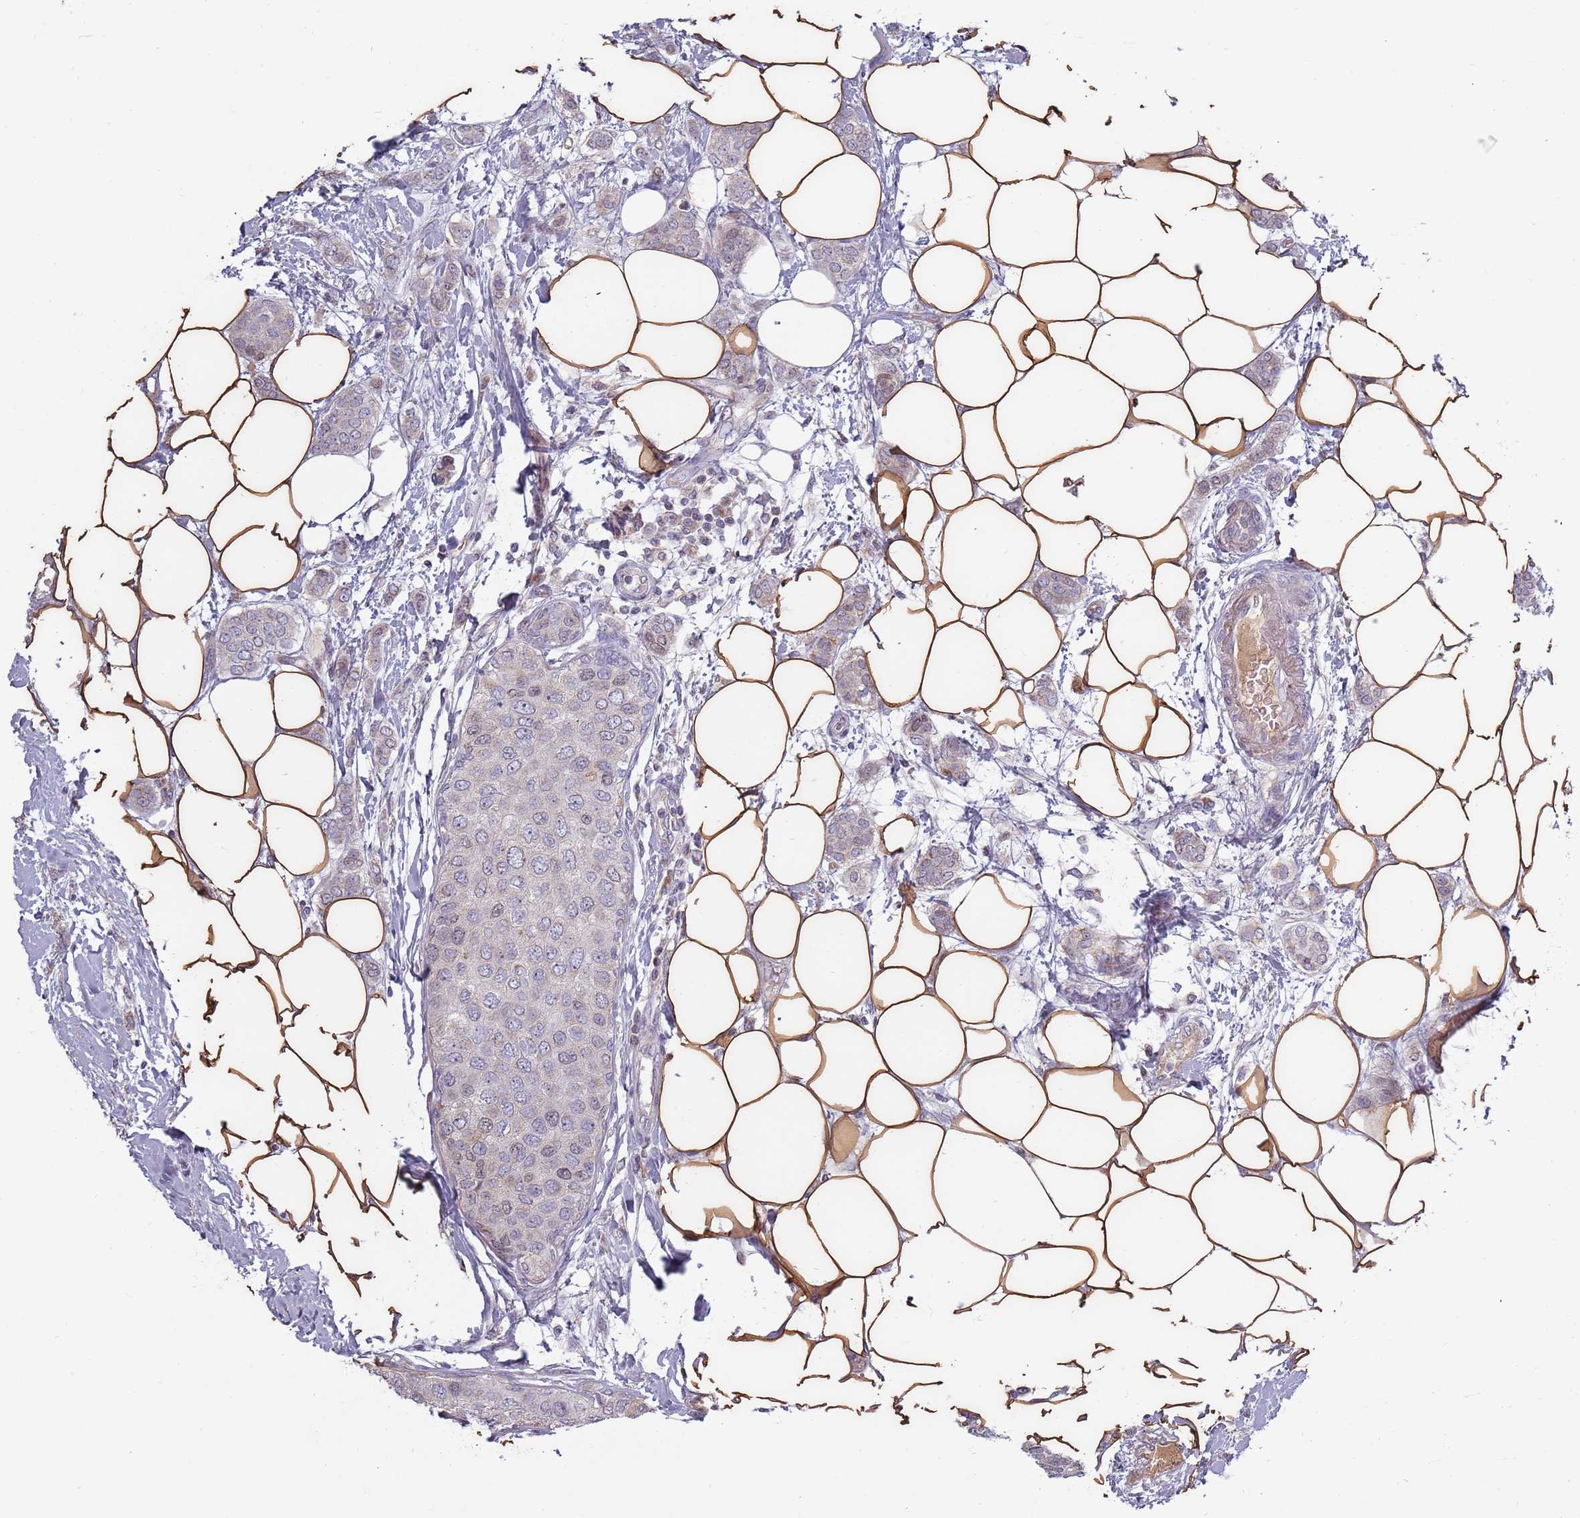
{"staining": {"intensity": "negative", "quantity": "none", "location": "none"}, "tissue": "breast cancer", "cell_type": "Tumor cells", "image_type": "cancer", "snomed": [{"axis": "morphology", "description": "Duct carcinoma"}, {"axis": "topography", "description": "Breast"}], "caption": "Immunohistochemistry of breast infiltrating ductal carcinoma displays no positivity in tumor cells.", "gene": "SYS1", "patient": {"sex": "female", "age": 72}}